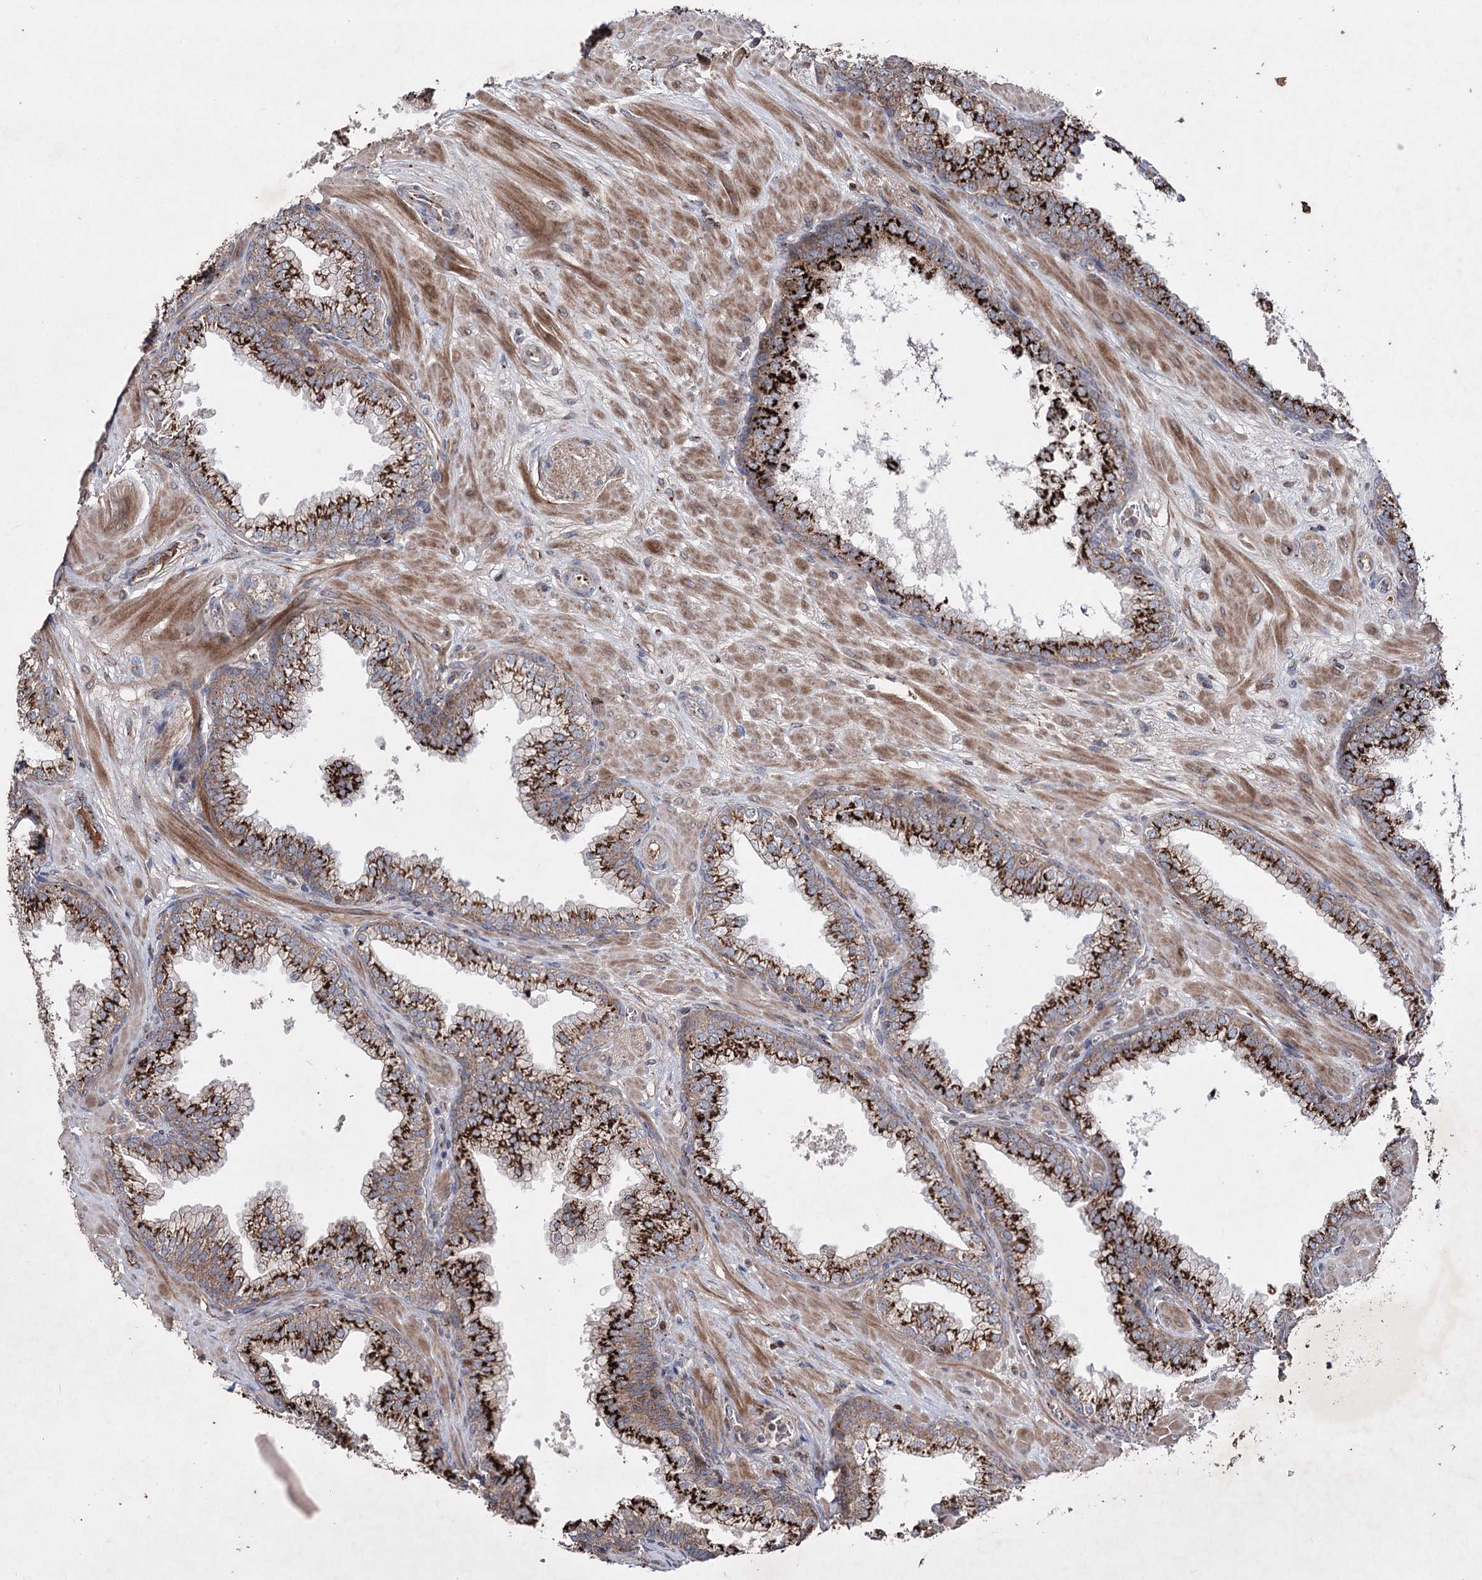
{"staining": {"intensity": "strong", "quantity": ">75%", "location": "cytoplasmic/membranous"}, "tissue": "prostate", "cell_type": "Glandular cells", "image_type": "normal", "snomed": [{"axis": "morphology", "description": "Normal tissue, NOS"}, {"axis": "topography", "description": "Prostate"}], "caption": "Protein staining of benign prostate shows strong cytoplasmic/membranous expression in about >75% of glandular cells.", "gene": "ARHGAP20", "patient": {"sex": "male", "age": 60}}